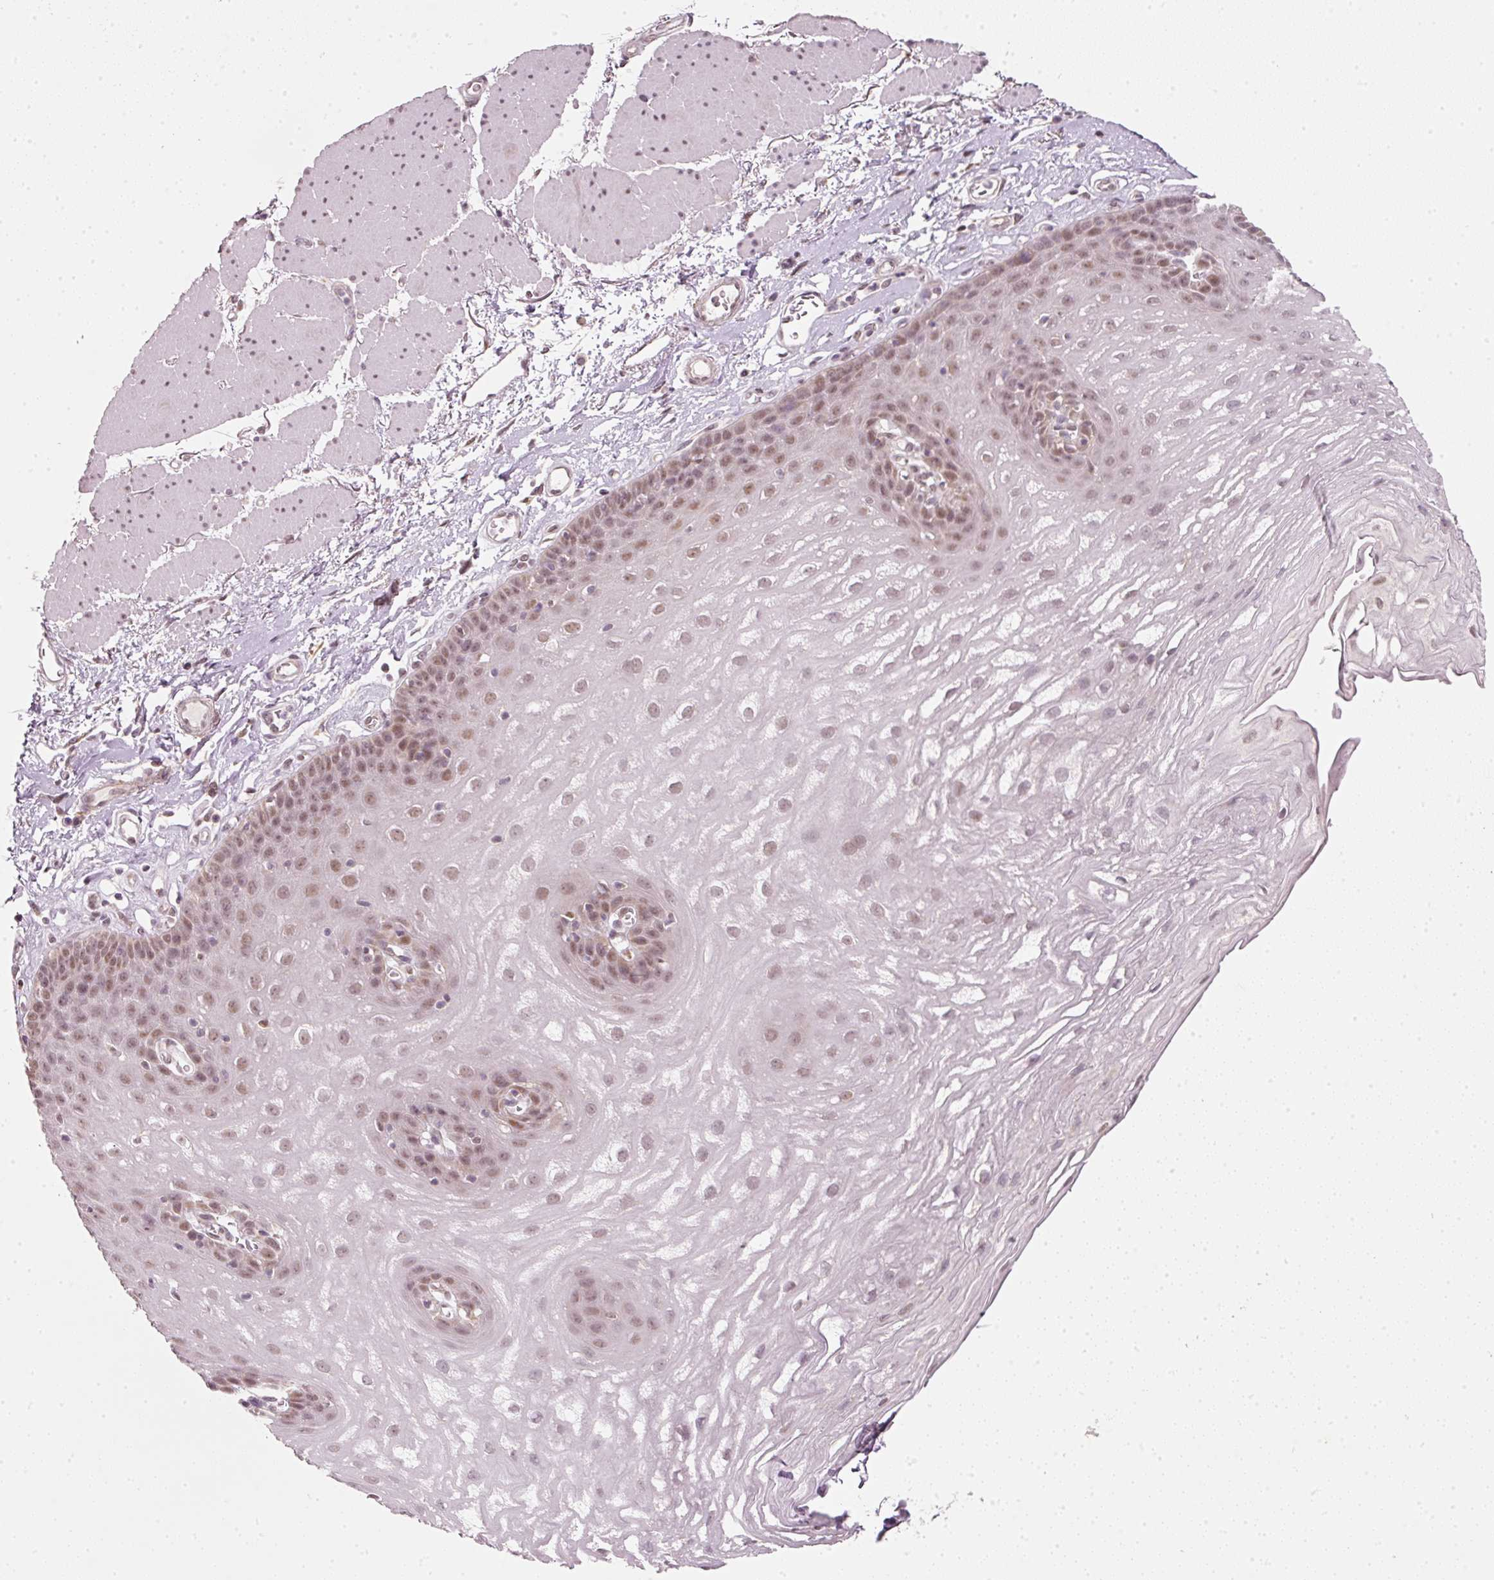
{"staining": {"intensity": "moderate", "quantity": "25%-75%", "location": "nuclear"}, "tissue": "esophagus", "cell_type": "Squamous epithelial cells", "image_type": "normal", "snomed": [{"axis": "morphology", "description": "Normal tissue, NOS"}, {"axis": "topography", "description": "Esophagus"}], "caption": "A brown stain highlights moderate nuclear expression of a protein in squamous epithelial cells of unremarkable esophagus.", "gene": "FSTL3", "patient": {"sex": "female", "age": 81}}